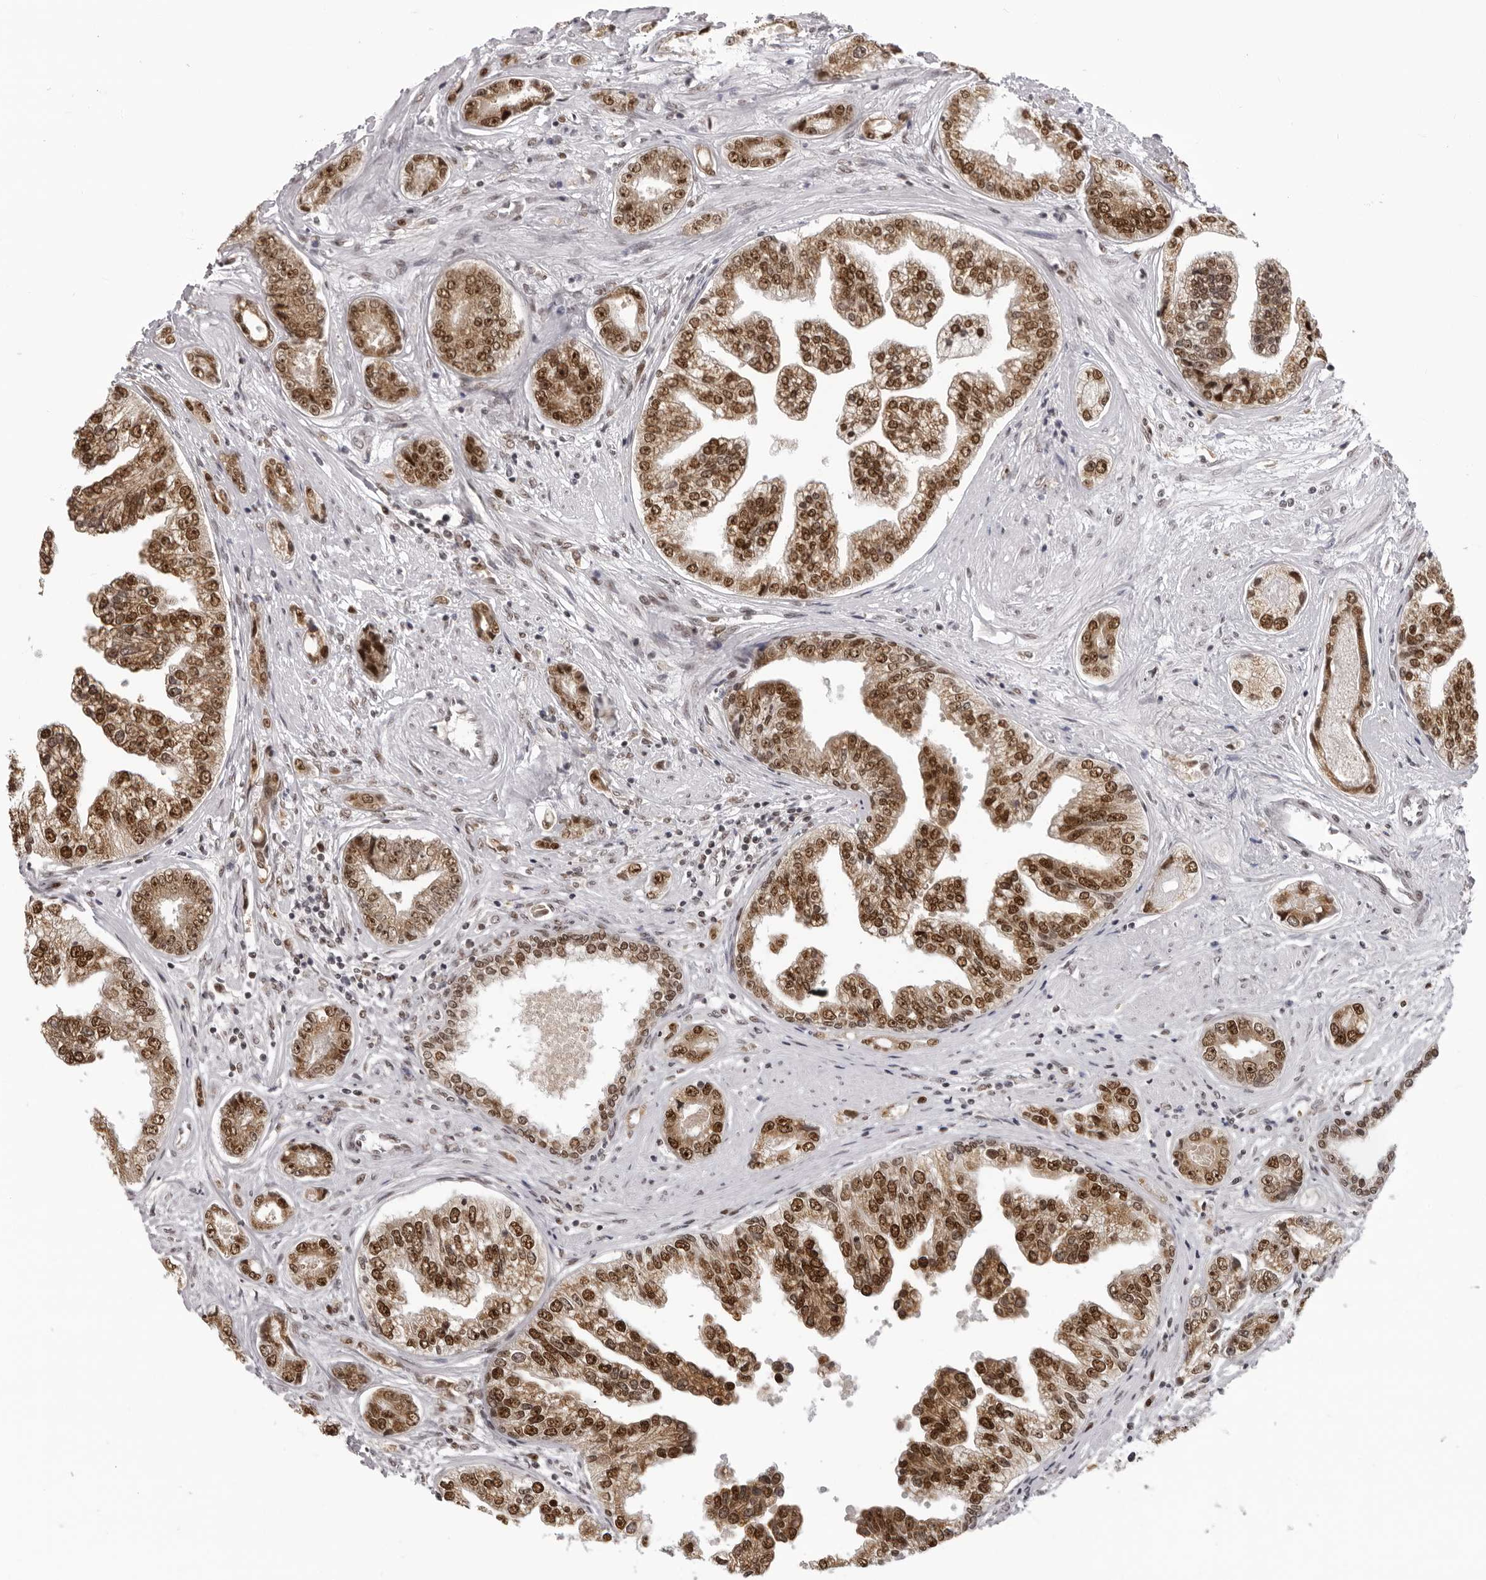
{"staining": {"intensity": "strong", "quantity": ">75%", "location": "nuclear"}, "tissue": "prostate cancer", "cell_type": "Tumor cells", "image_type": "cancer", "snomed": [{"axis": "morphology", "description": "Adenocarcinoma, High grade"}, {"axis": "topography", "description": "Prostate"}], "caption": "Approximately >75% of tumor cells in high-grade adenocarcinoma (prostate) exhibit strong nuclear protein expression as visualized by brown immunohistochemical staining.", "gene": "HEXIM2", "patient": {"sex": "male", "age": 61}}